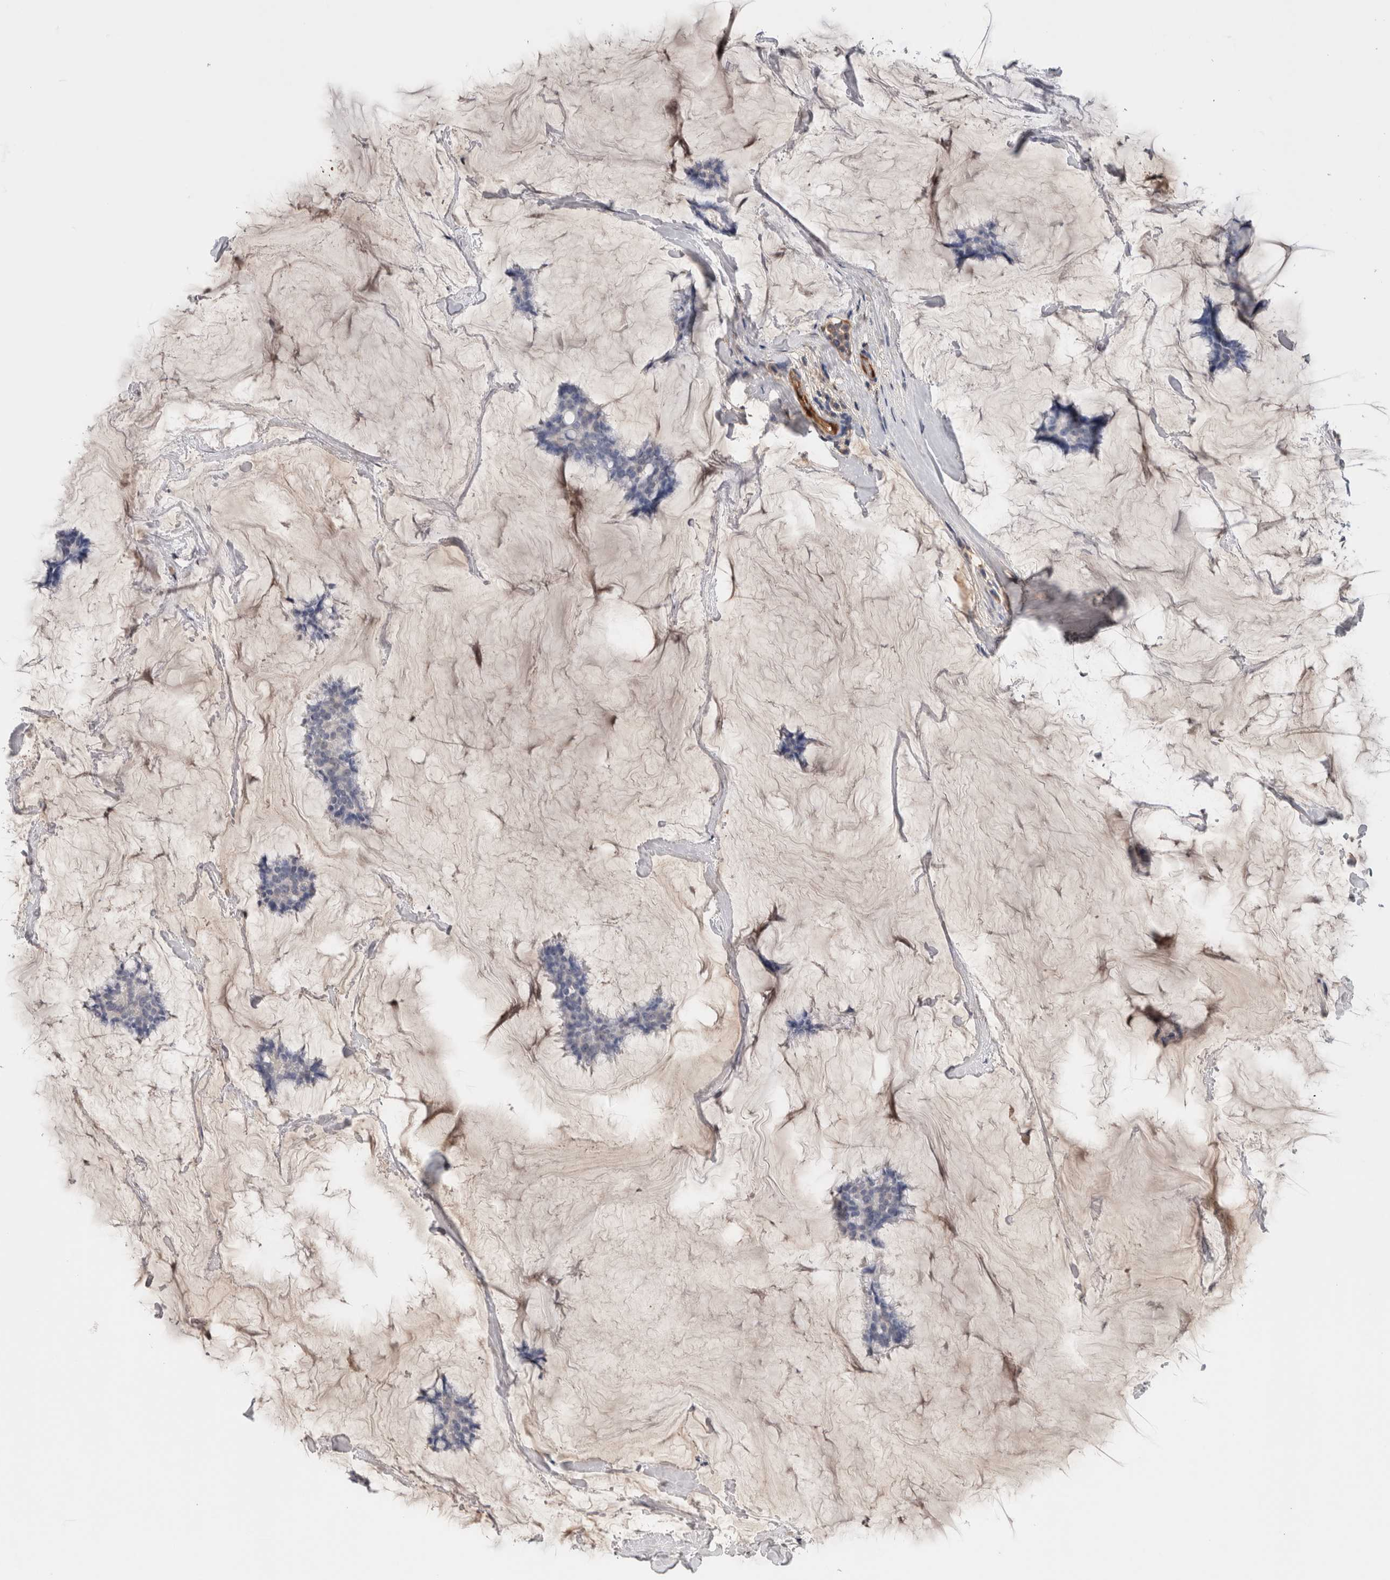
{"staining": {"intensity": "negative", "quantity": "none", "location": "none"}, "tissue": "breast cancer", "cell_type": "Tumor cells", "image_type": "cancer", "snomed": [{"axis": "morphology", "description": "Duct carcinoma"}, {"axis": "topography", "description": "Breast"}], "caption": "Tumor cells are negative for brown protein staining in intraductal carcinoma (breast).", "gene": "FABP4", "patient": {"sex": "female", "age": 93}}